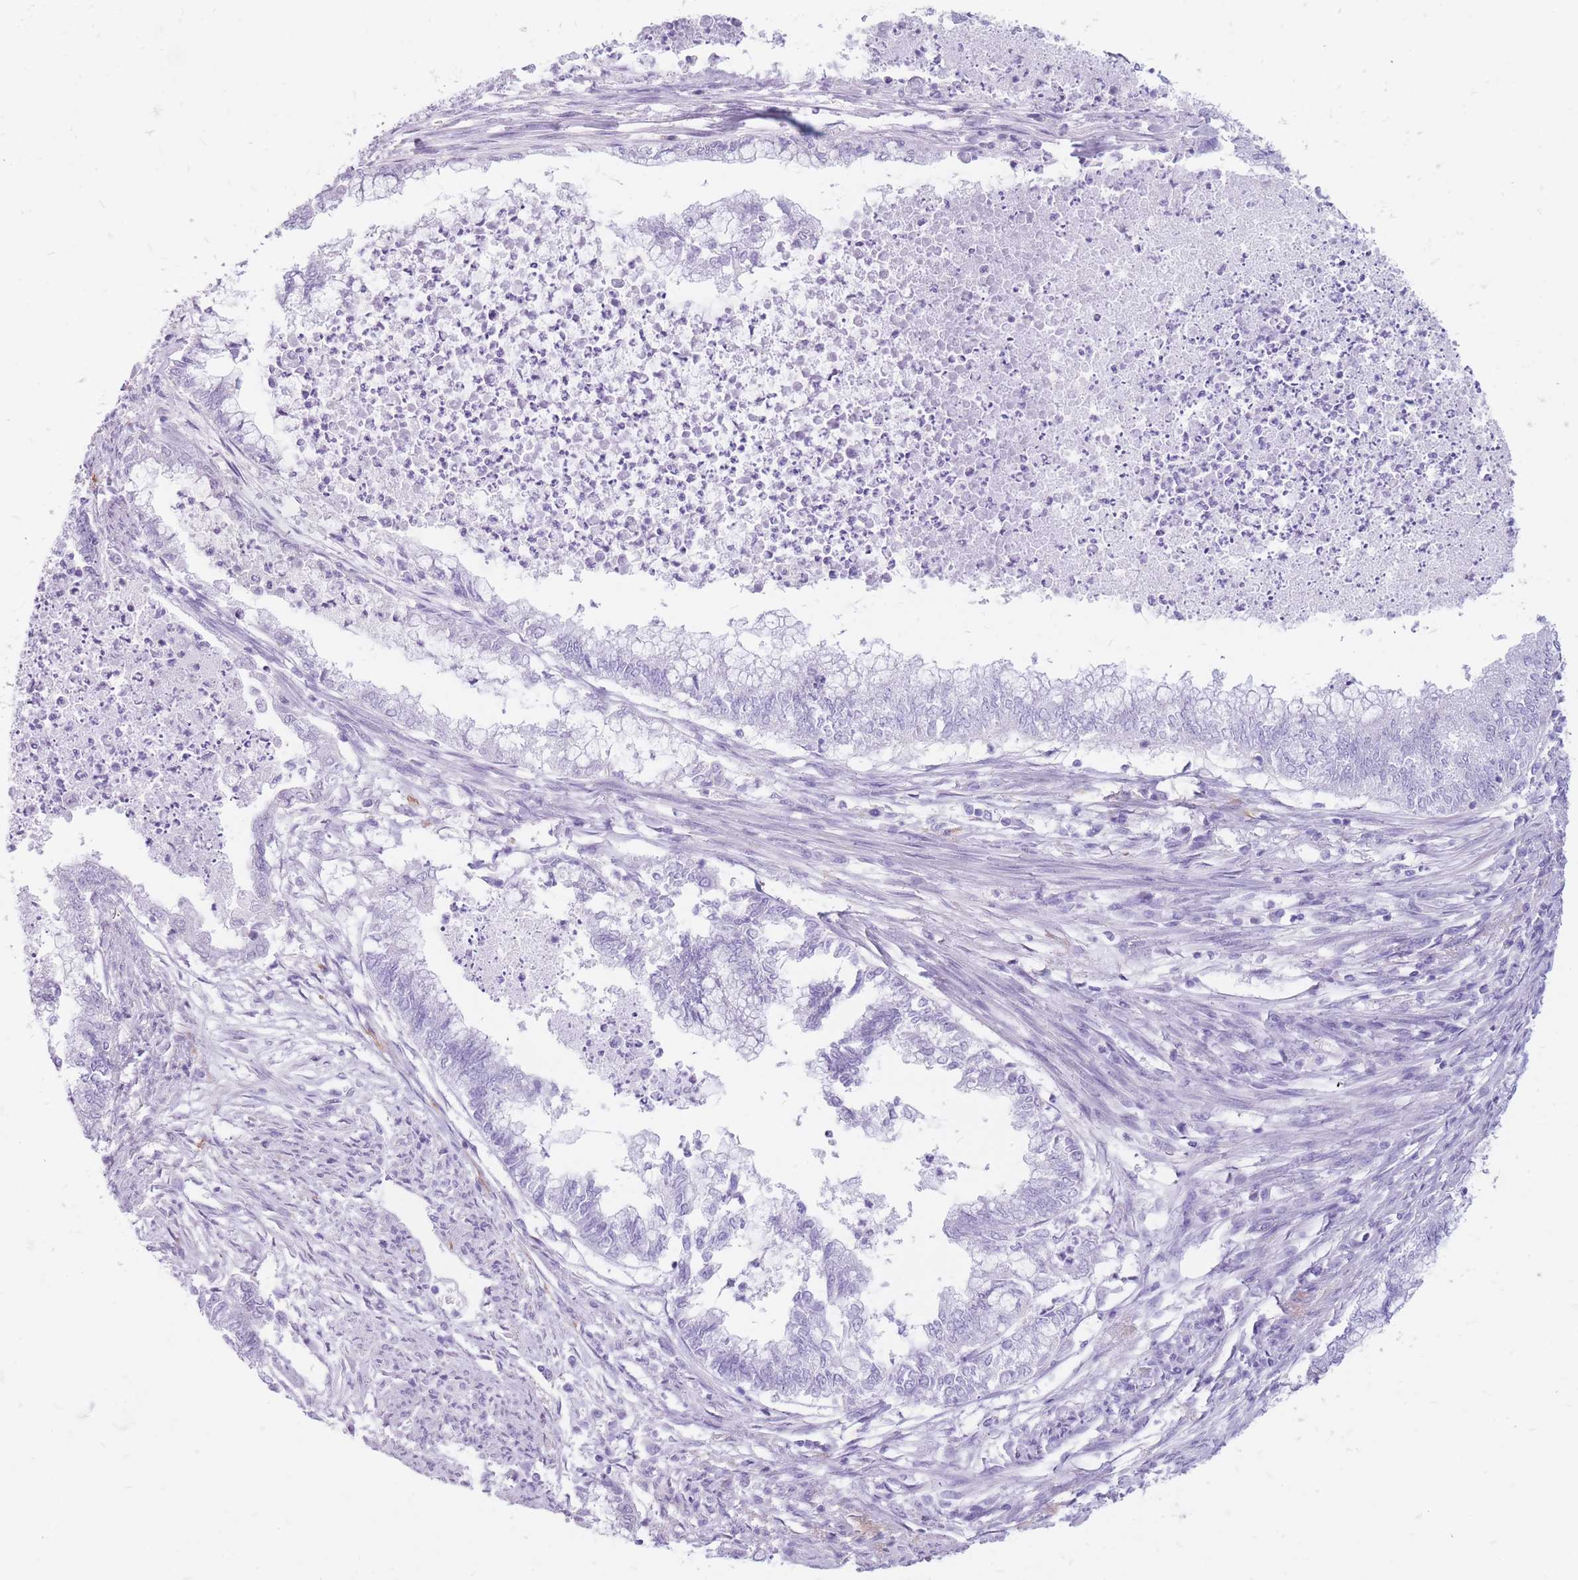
{"staining": {"intensity": "negative", "quantity": "none", "location": "none"}, "tissue": "endometrial cancer", "cell_type": "Tumor cells", "image_type": "cancer", "snomed": [{"axis": "morphology", "description": "Adenocarcinoma, NOS"}, {"axis": "topography", "description": "Endometrium"}], "caption": "DAB (3,3'-diaminobenzidine) immunohistochemical staining of adenocarcinoma (endometrial) displays no significant staining in tumor cells.", "gene": "CYP21A2", "patient": {"sex": "female", "age": 79}}